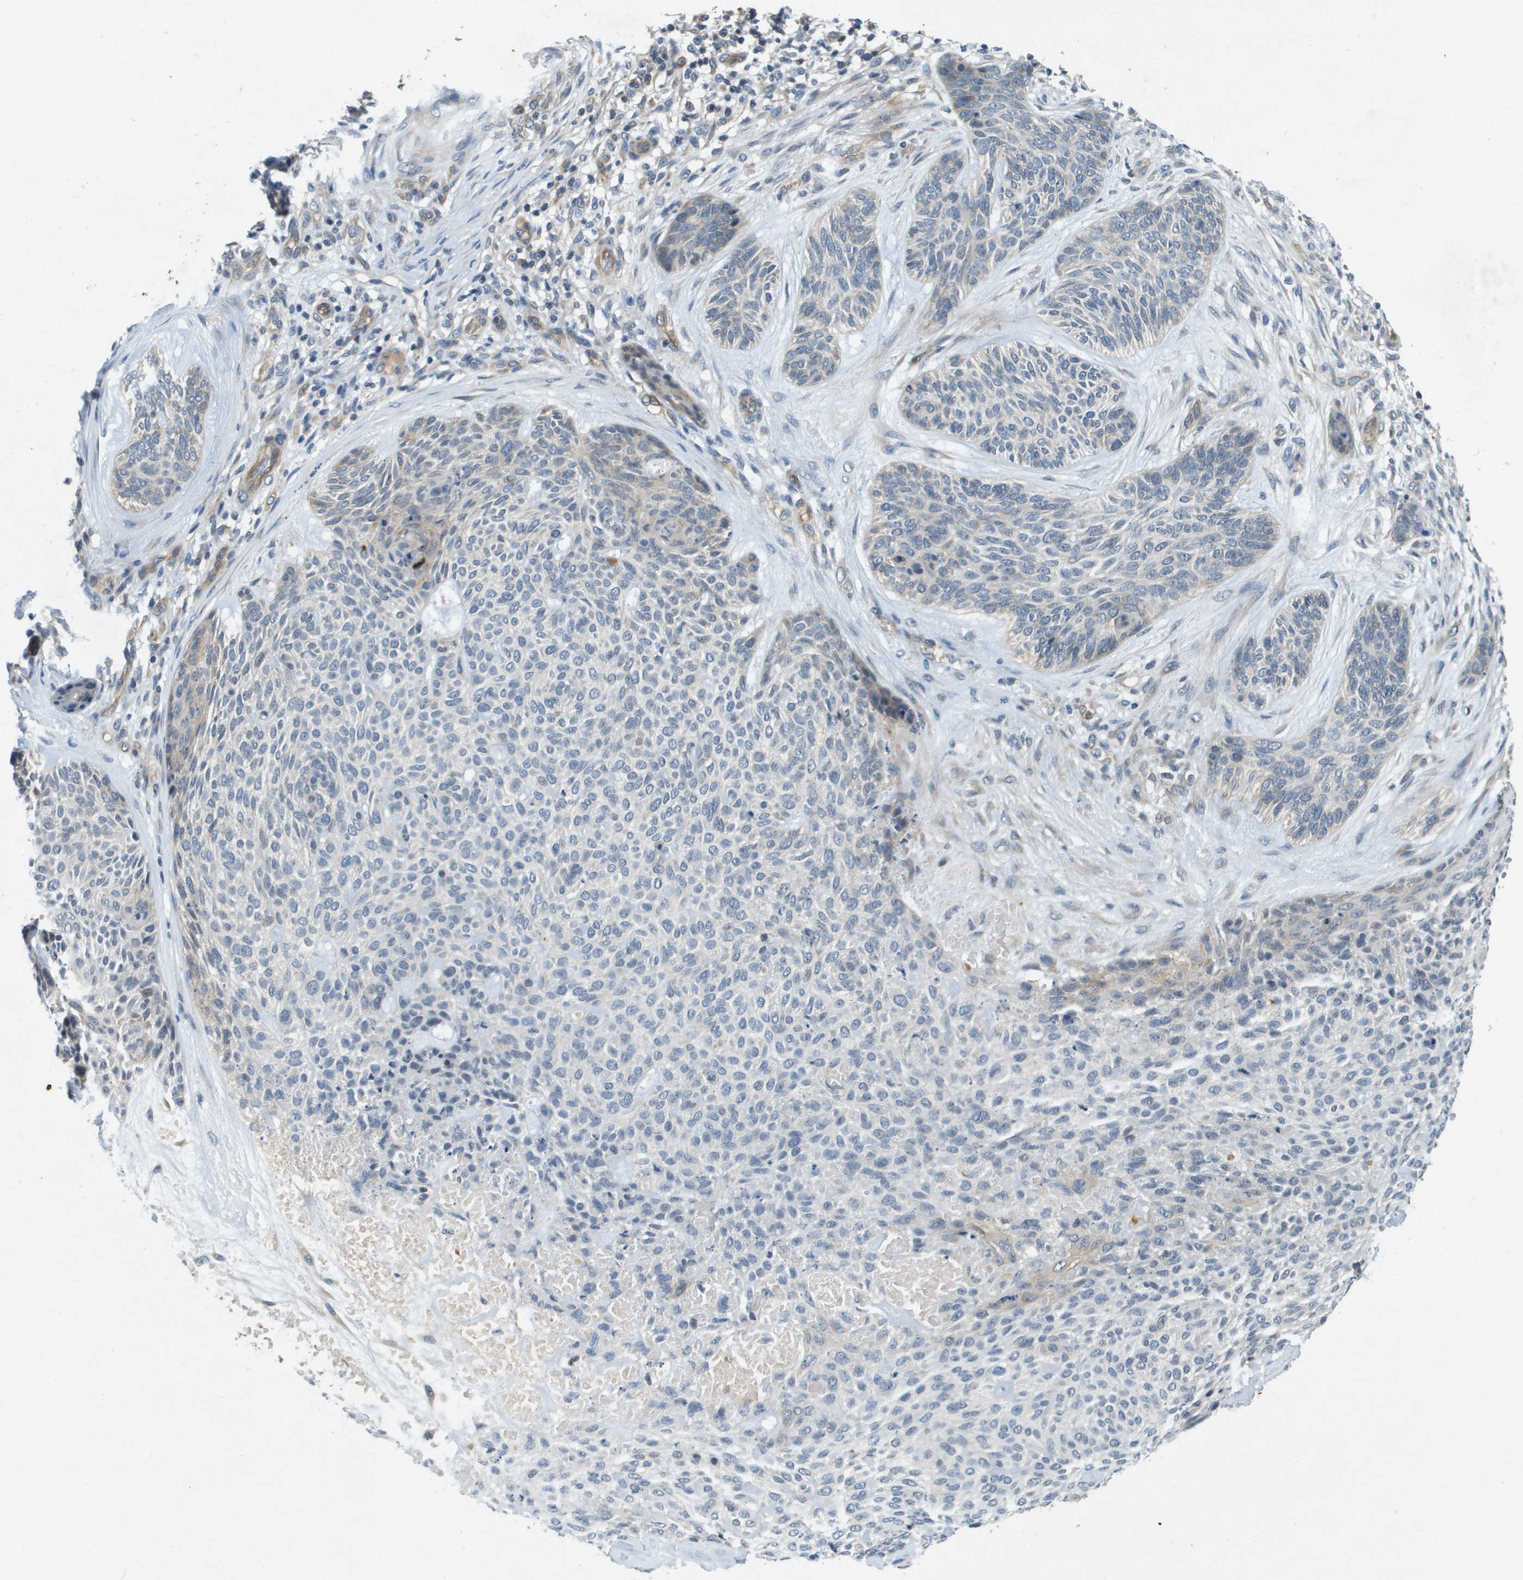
{"staining": {"intensity": "weak", "quantity": "<25%", "location": "cytoplasmic/membranous"}, "tissue": "skin cancer", "cell_type": "Tumor cells", "image_type": "cancer", "snomed": [{"axis": "morphology", "description": "Basal cell carcinoma"}, {"axis": "topography", "description": "Skin"}], "caption": "DAB (3,3'-diaminobenzidine) immunohistochemical staining of human basal cell carcinoma (skin) displays no significant expression in tumor cells.", "gene": "PGAP3", "patient": {"sex": "male", "age": 55}}